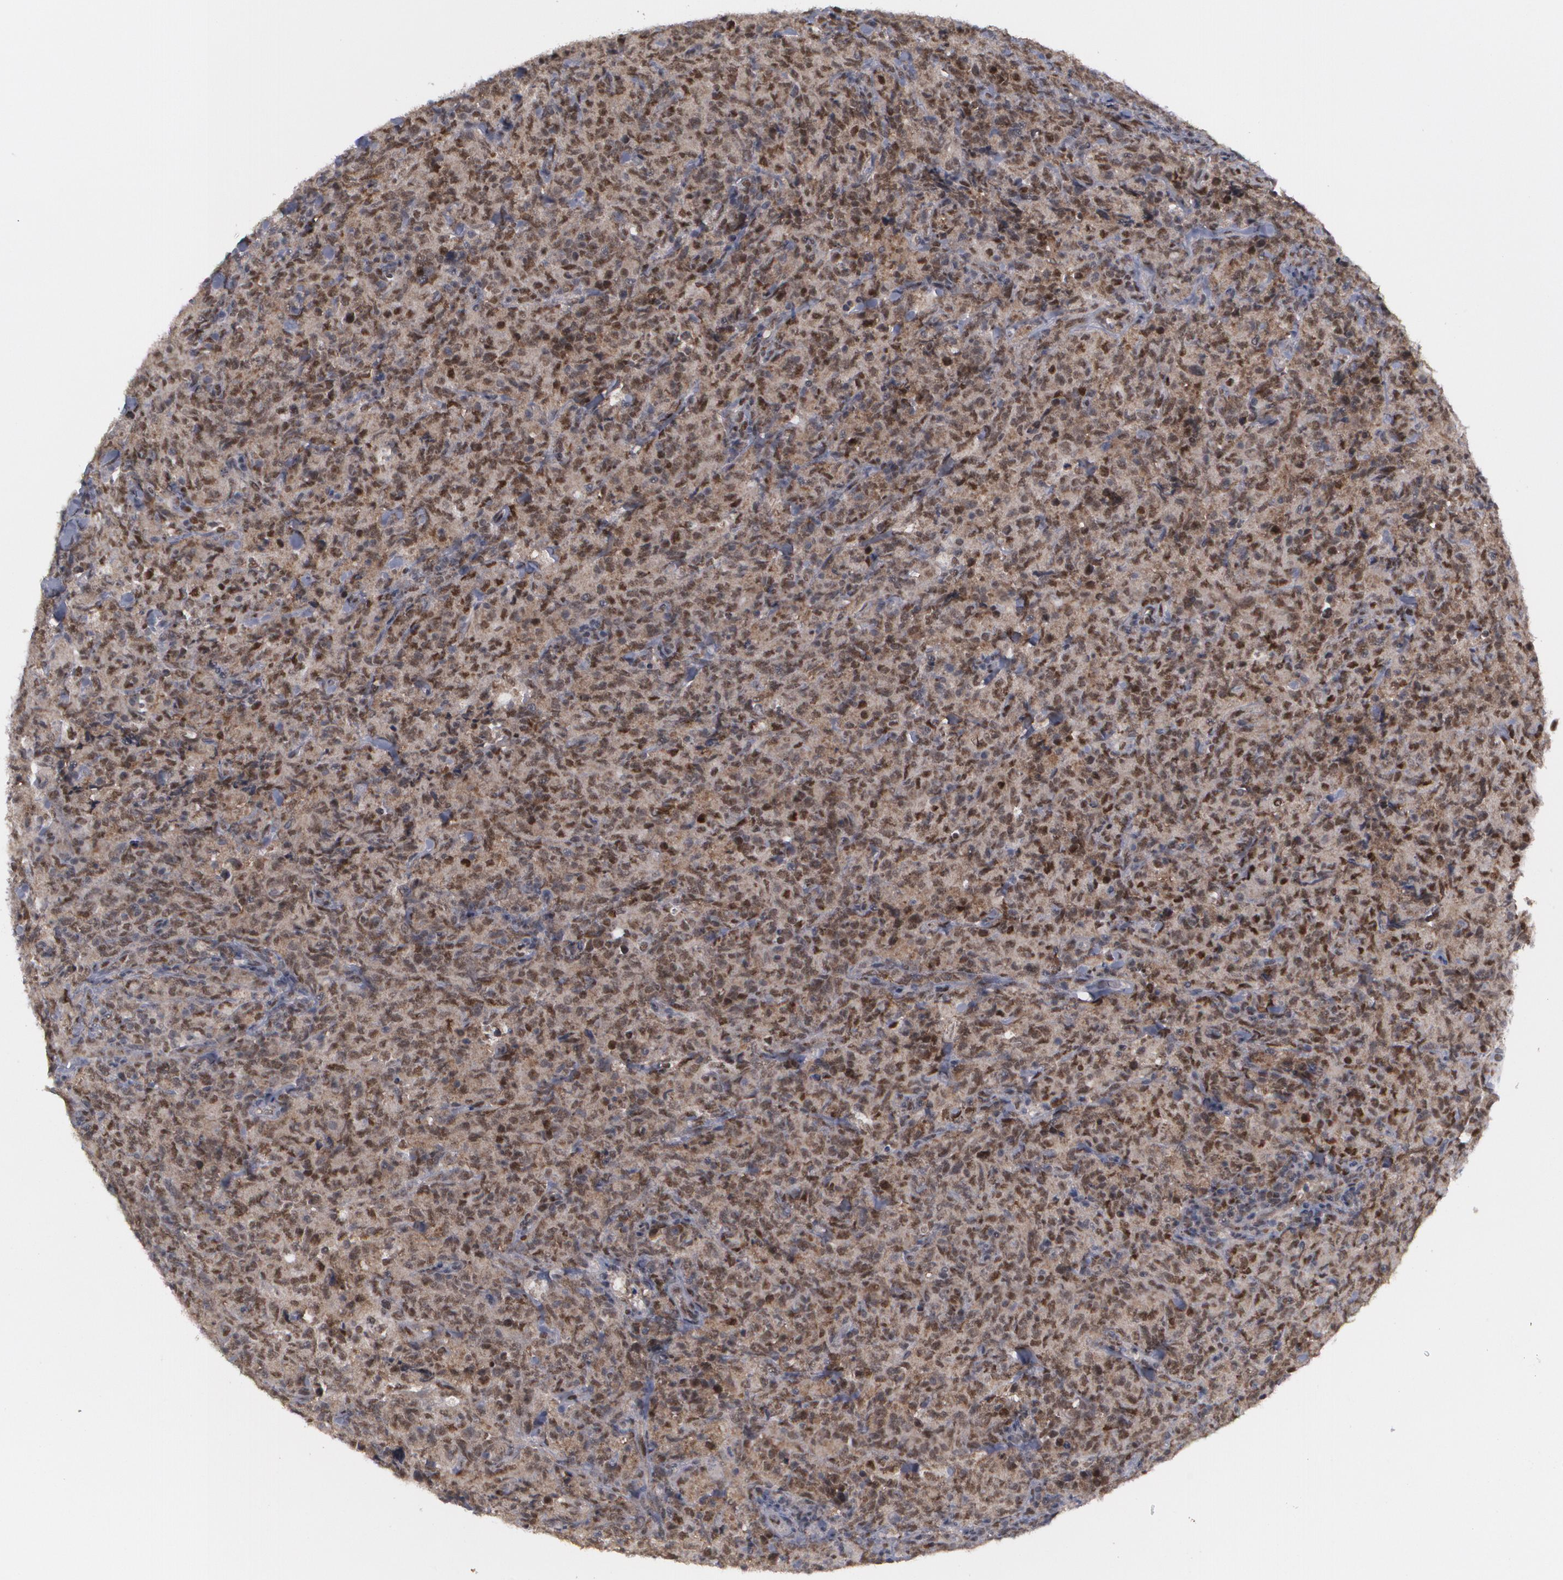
{"staining": {"intensity": "moderate", "quantity": "25%-75%", "location": "nuclear"}, "tissue": "lymphoma", "cell_type": "Tumor cells", "image_type": "cancer", "snomed": [{"axis": "morphology", "description": "Malignant lymphoma, non-Hodgkin's type, High grade"}, {"axis": "topography", "description": "Tonsil"}], "caption": "The histopathology image reveals a brown stain indicating the presence of a protein in the nuclear of tumor cells in malignant lymphoma, non-Hodgkin's type (high-grade).", "gene": "INTS6", "patient": {"sex": "female", "age": 36}}